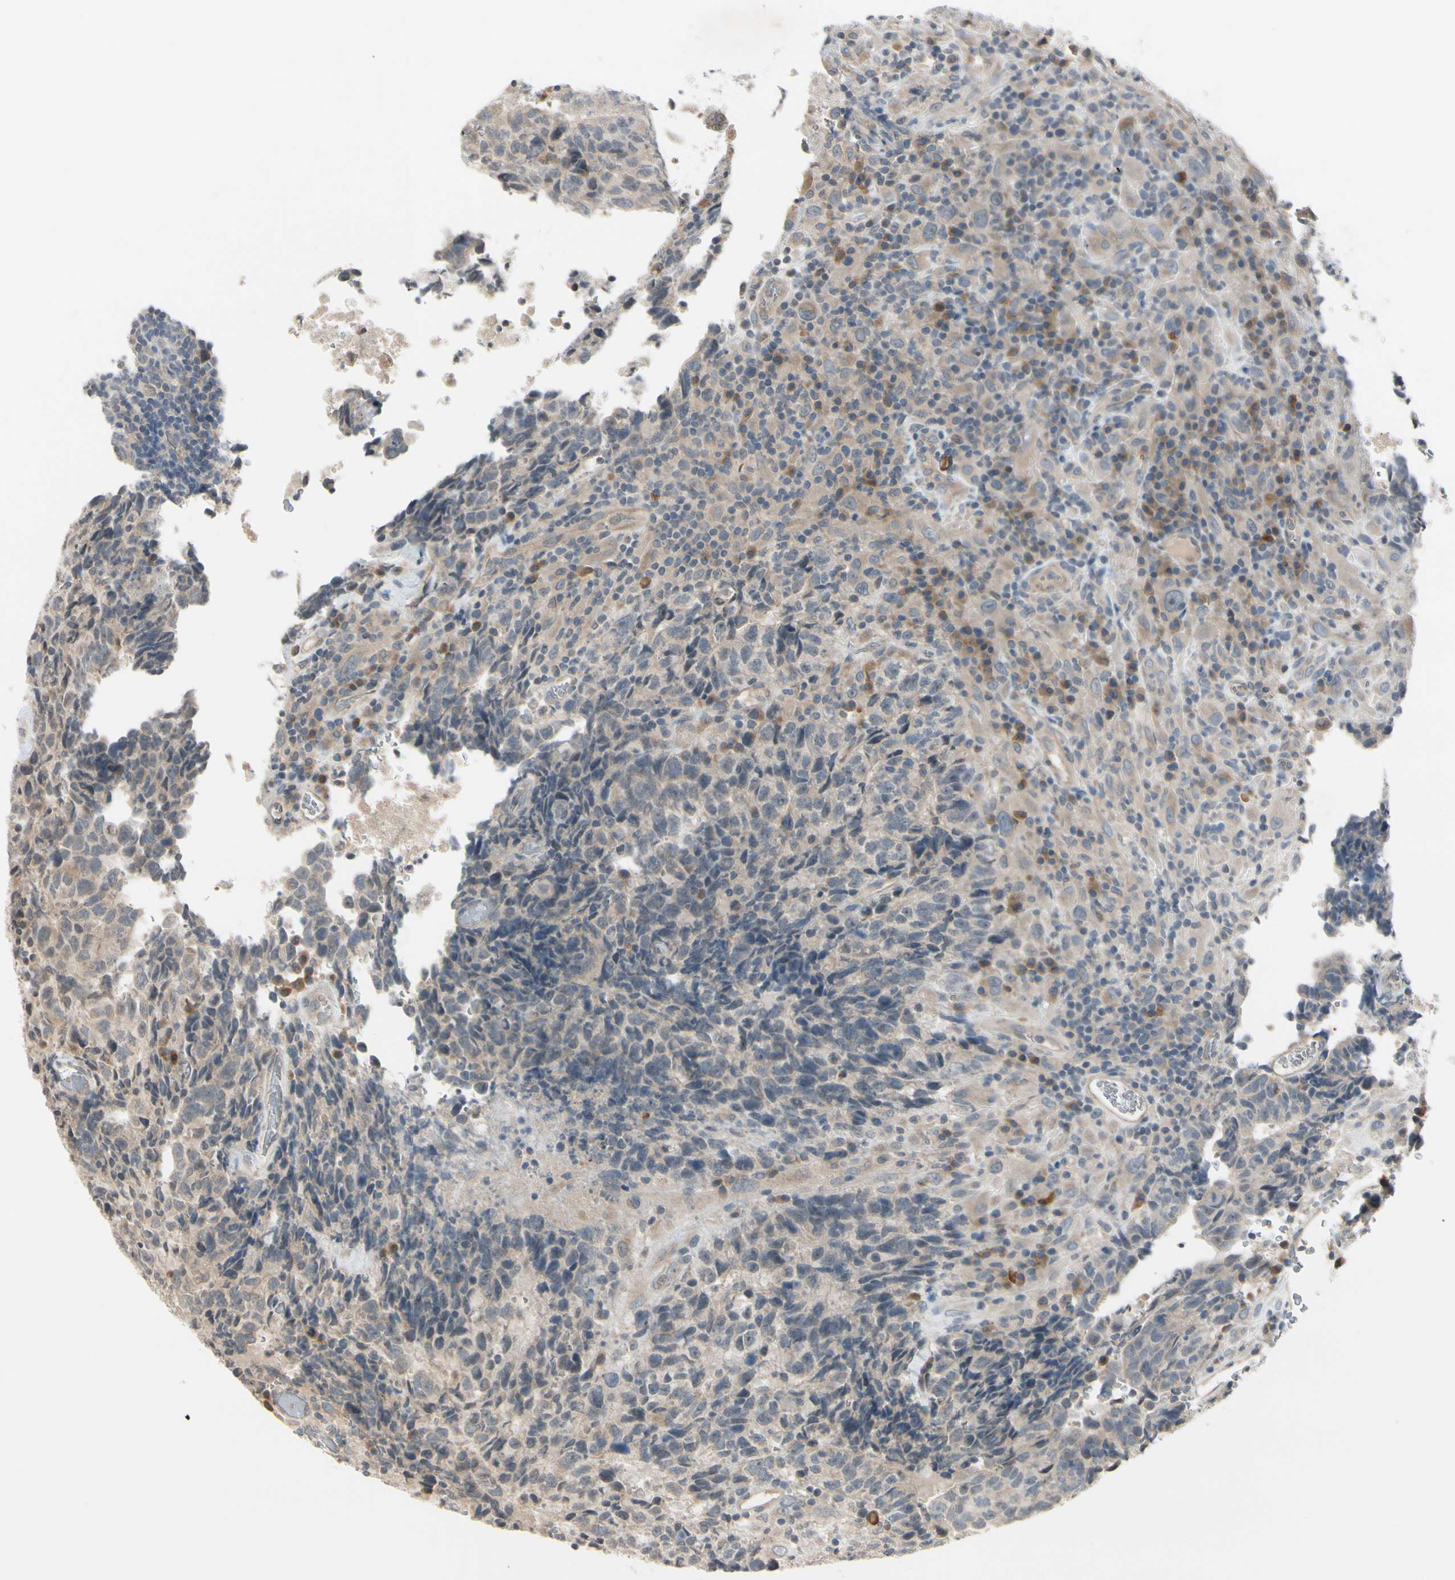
{"staining": {"intensity": "weak", "quantity": "25%-75%", "location": "cytoplasmic/membranous"}, "tissue": "testis cancer", "cell_type": "Tumor cells", "image_type": "cancer", "snomed": [{"axis": "morphology", "description": "Necrosis, NOS"}, {"axis": "morphology", "description": "Carcinoma, Embryonal, NOS"}, {"axis": "topography", "description": "Testis"}], "caption": "The micrograph exhibits immunohistochemical staining of embryonal carcinoma (testis). There is weak cytoplasmic/membranous positivity is present in about 25%-75% of tumor cells.", "gene": "FGF10", "patient": {"sex": "male", "age": 19}}